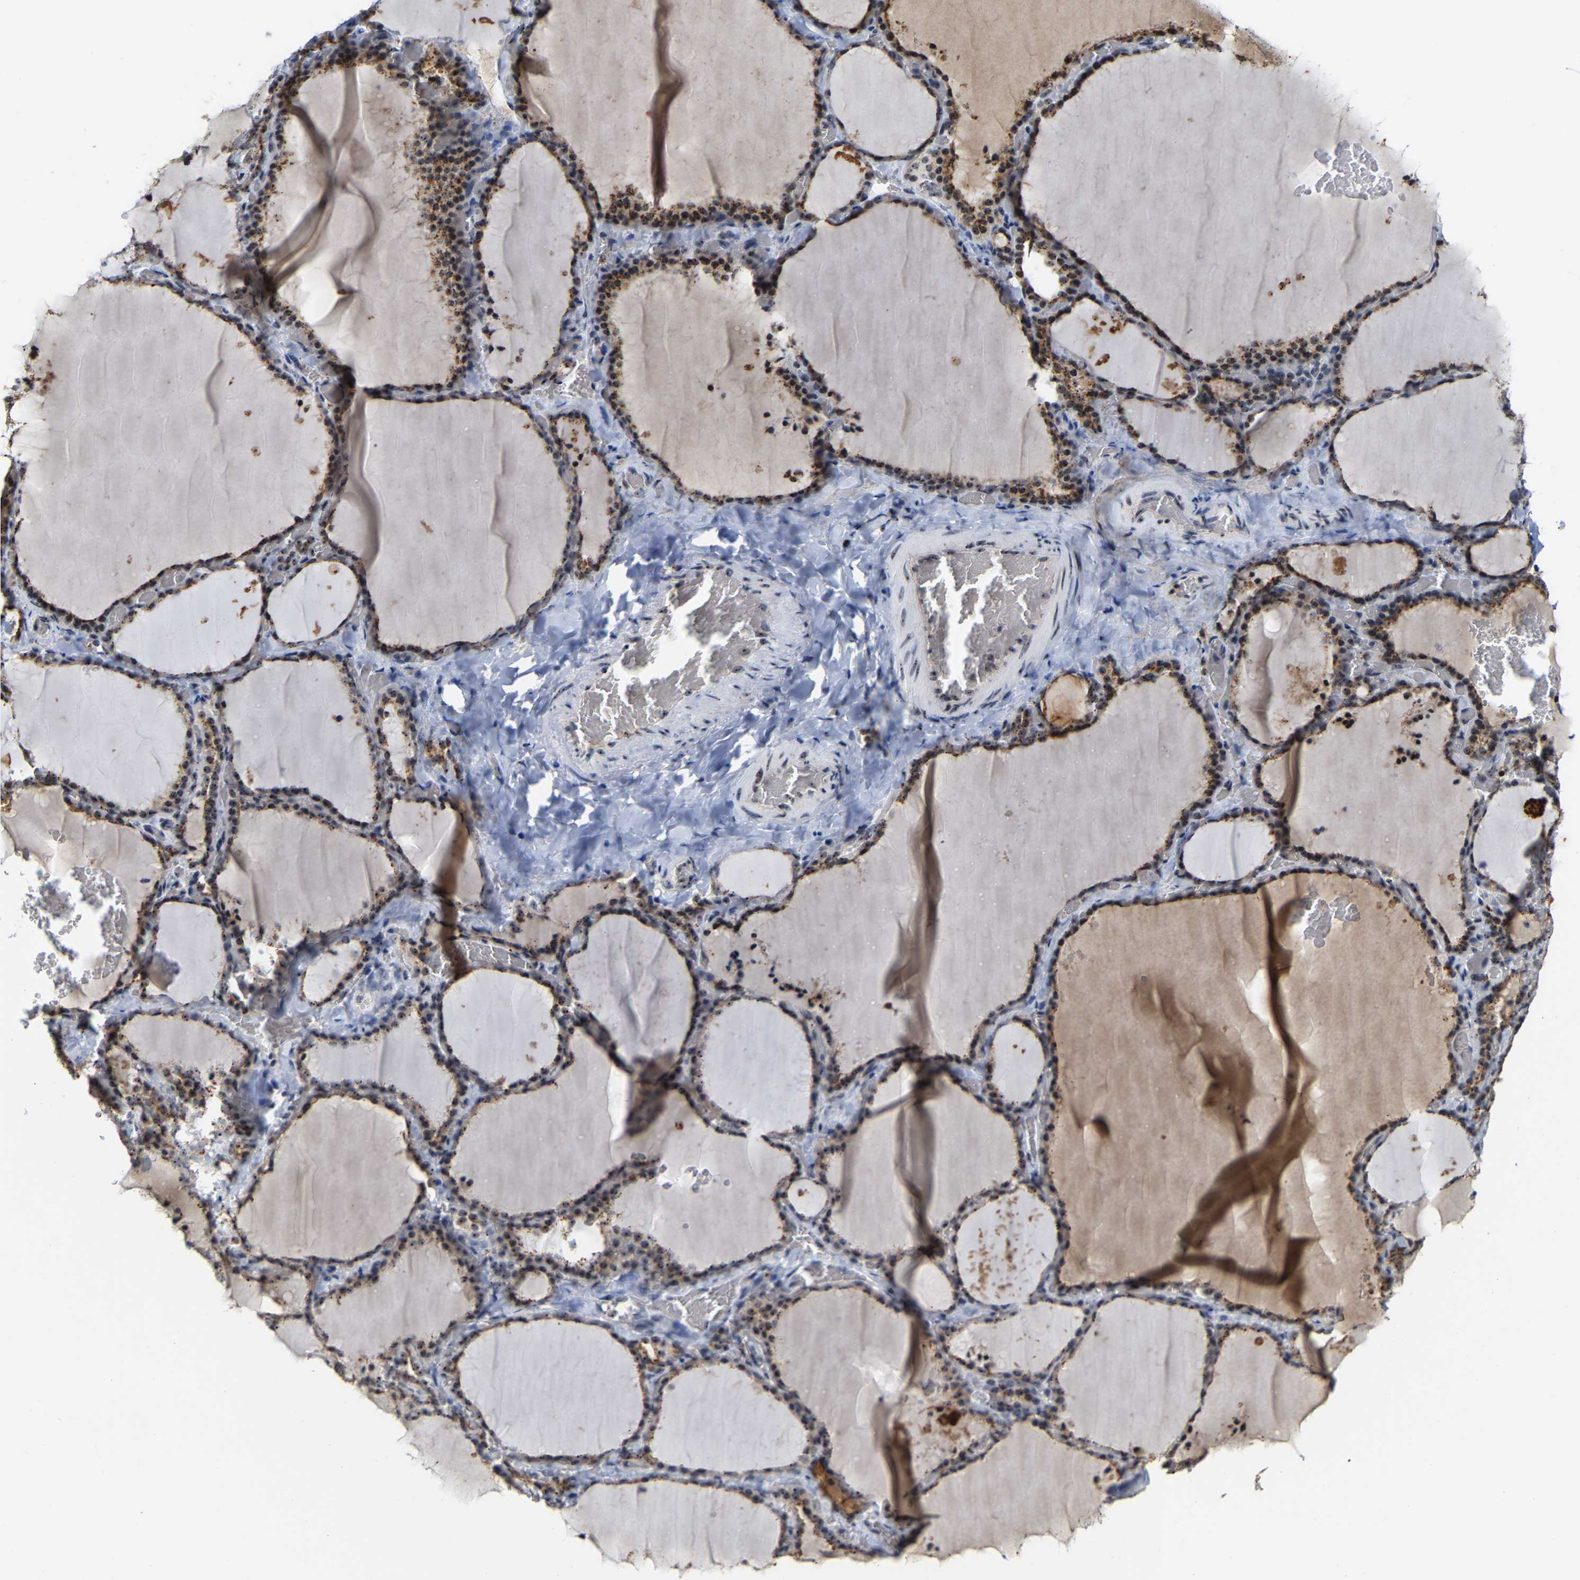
{"staining": {"intensity": "moderate", "quantity": ">75%", "location": "cytoplasmic/membranous,nuclear"}, "tissue": "thyroid gland", "cell_type": "Glandular cells", "image_type": "normal", "snomed": [{"axis": "morphology", "description": "Normal tissue, NOS"}, {"axis": "topography", "description": "Thyroid gland"}], "caption": "High-power microscopy captured an IHC image of normal thyroid gland, revealing moderate cytoplasmic/membranous,nuclear expression in approximately >75% of glandular cells.", "gene": "NOP58", "patient": {"sex": "female", "age": 22}}